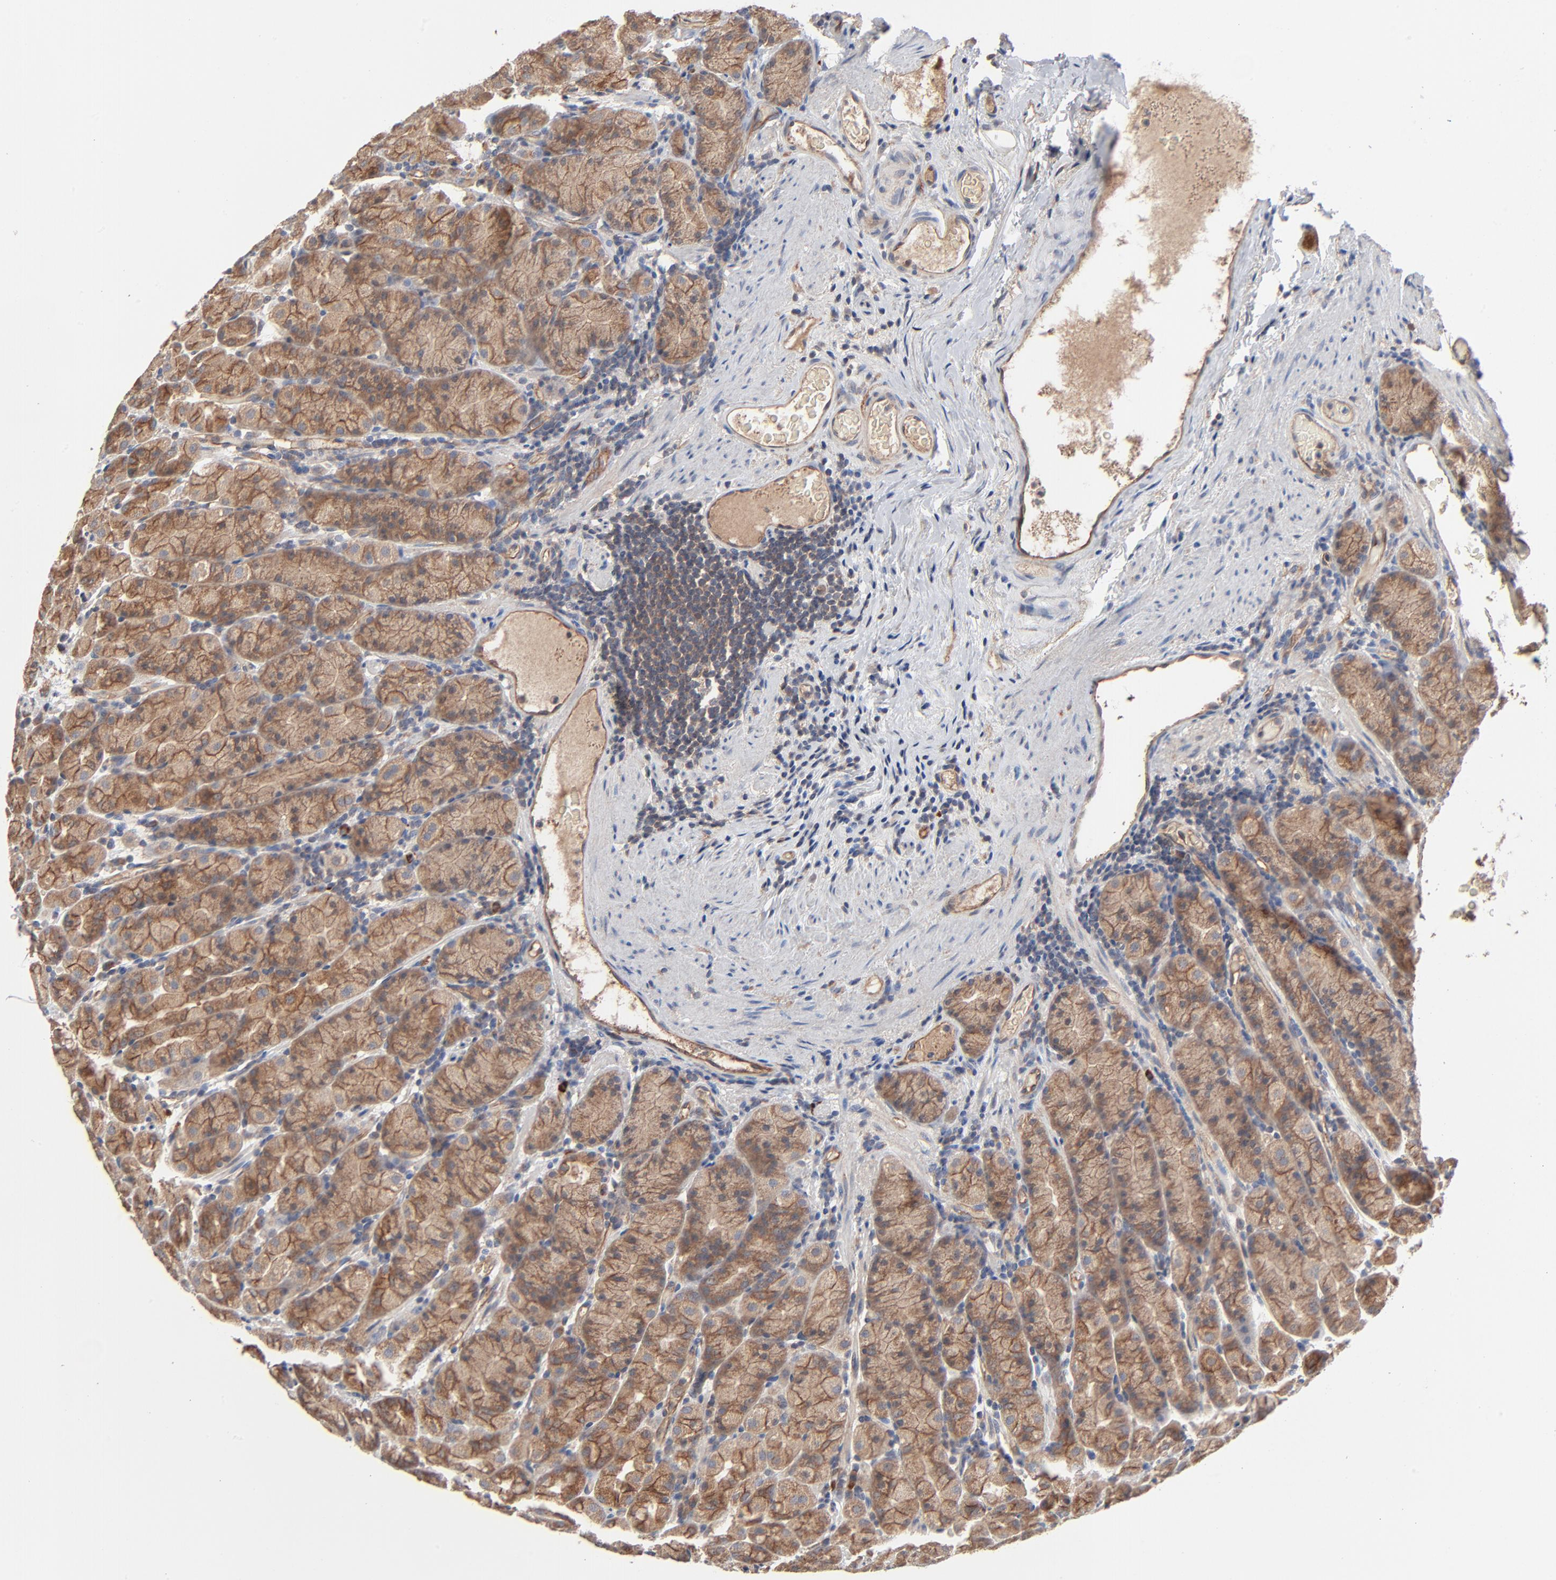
{"staining": {"intensity": "moderate", "quantity": ">75%", "location": "cytoplasmic/membranous"}, "tissue": "stomach", "cell_type": "Glandular cells", "image_type": "normal", "snomed": [{"axis": "morphology", "description": "Normal tissue, NOS"}, {"axis": "topography", "description": "Stomach, upper"}], "caption": "A brown stain labels moderate cytoplasmic/membranous expression of a protein in glandular cells of unremarkable stomach. (brown staining indicates protein expression, while blue staining denotes nuclei).", "gene": "ABLIM3", "patient": {"sex": "male", "age": 68}}